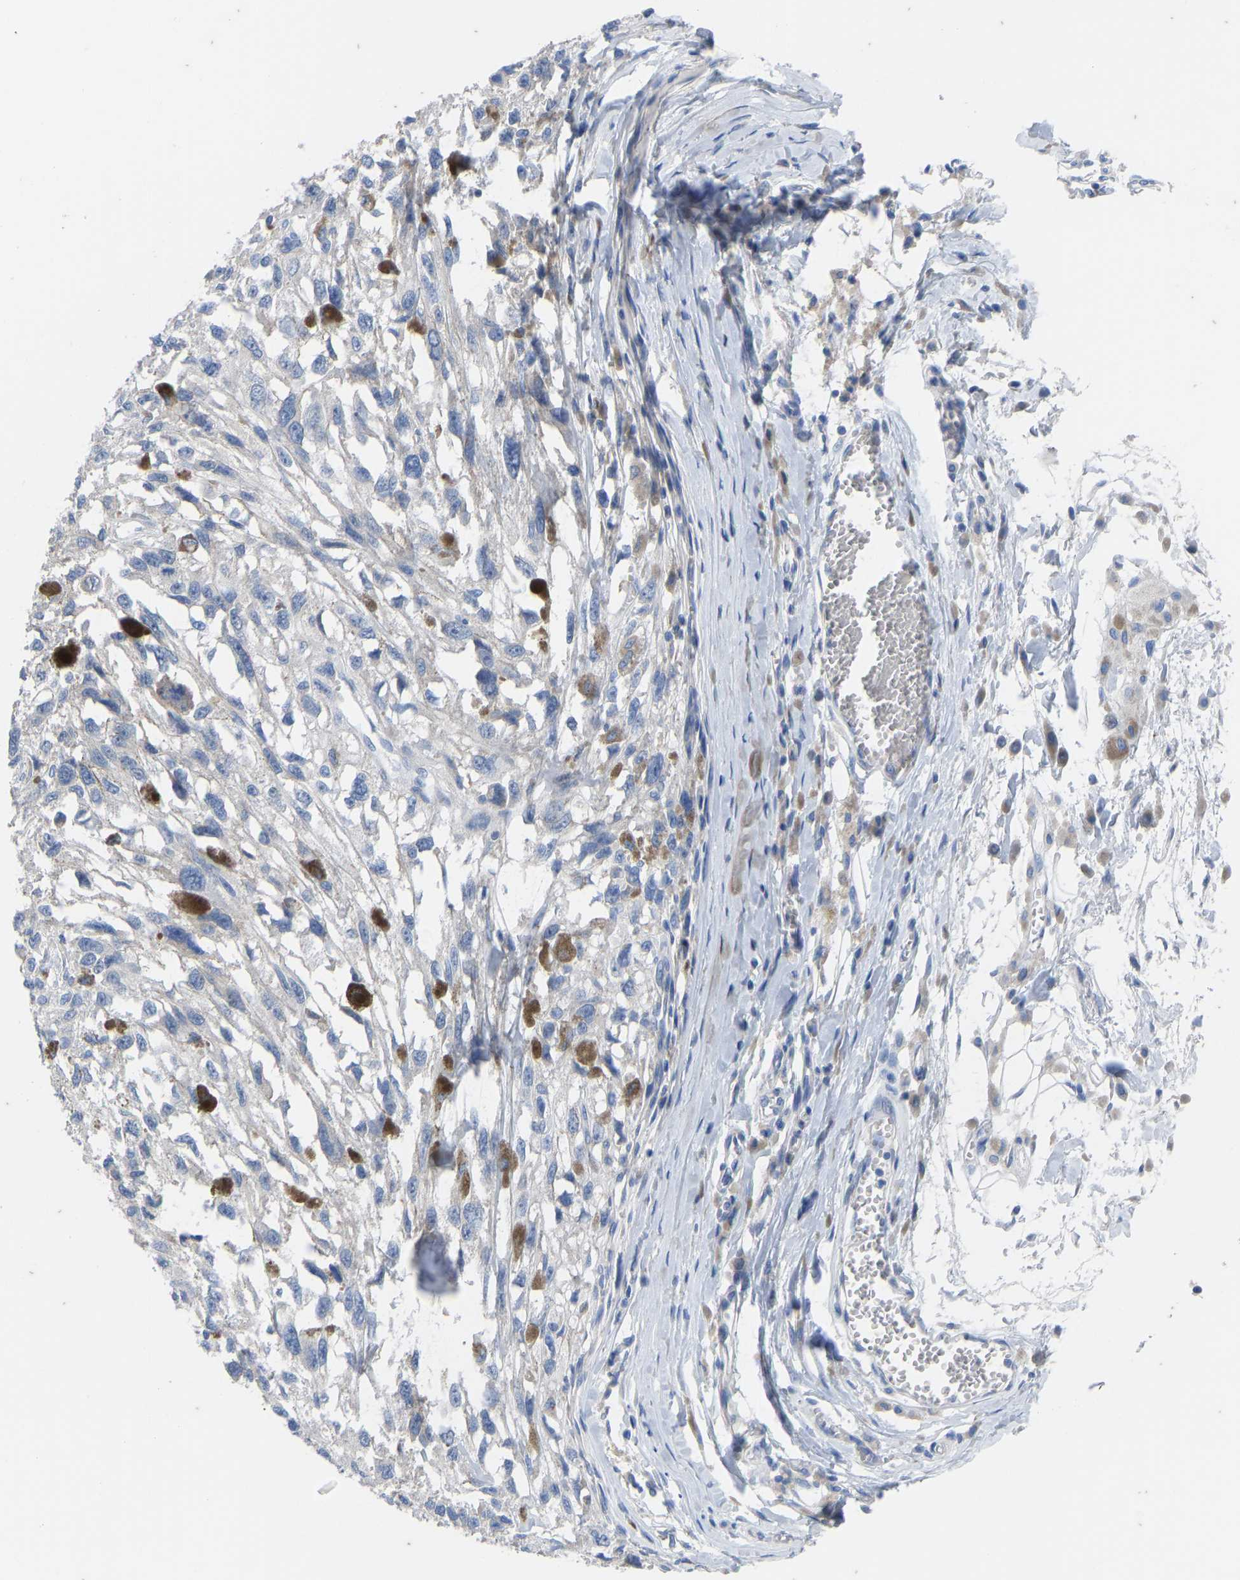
{"staining": {"intensity": "moderate", "quantity": "<25%", "location": "cytoplasmic/membranous"}, "tissue": "melanoma", "cell_type": "Tumor cells", "image_type": "cancer", "snomed": [{"axis": "morphology", "description": "Malignant melanoma, Metastatic site"}, {"axis": "topography", "description": "Lymph node"}], "caption": "A high-resolution histopathology image shows immunohistochemistry (IHC) staining of malignant melanoma (metastatic site), which shows moderate cytoplasmic/membranous staining in about <25% of tumor cells. Using DAB (3,3'-diaminobenzidine) (brown) and hematoxylin (blue) stains, captured at high magnification using brightfield microscopy.", "gene": "OLIG2", "patient": {"sex": "male", "age": 59}}